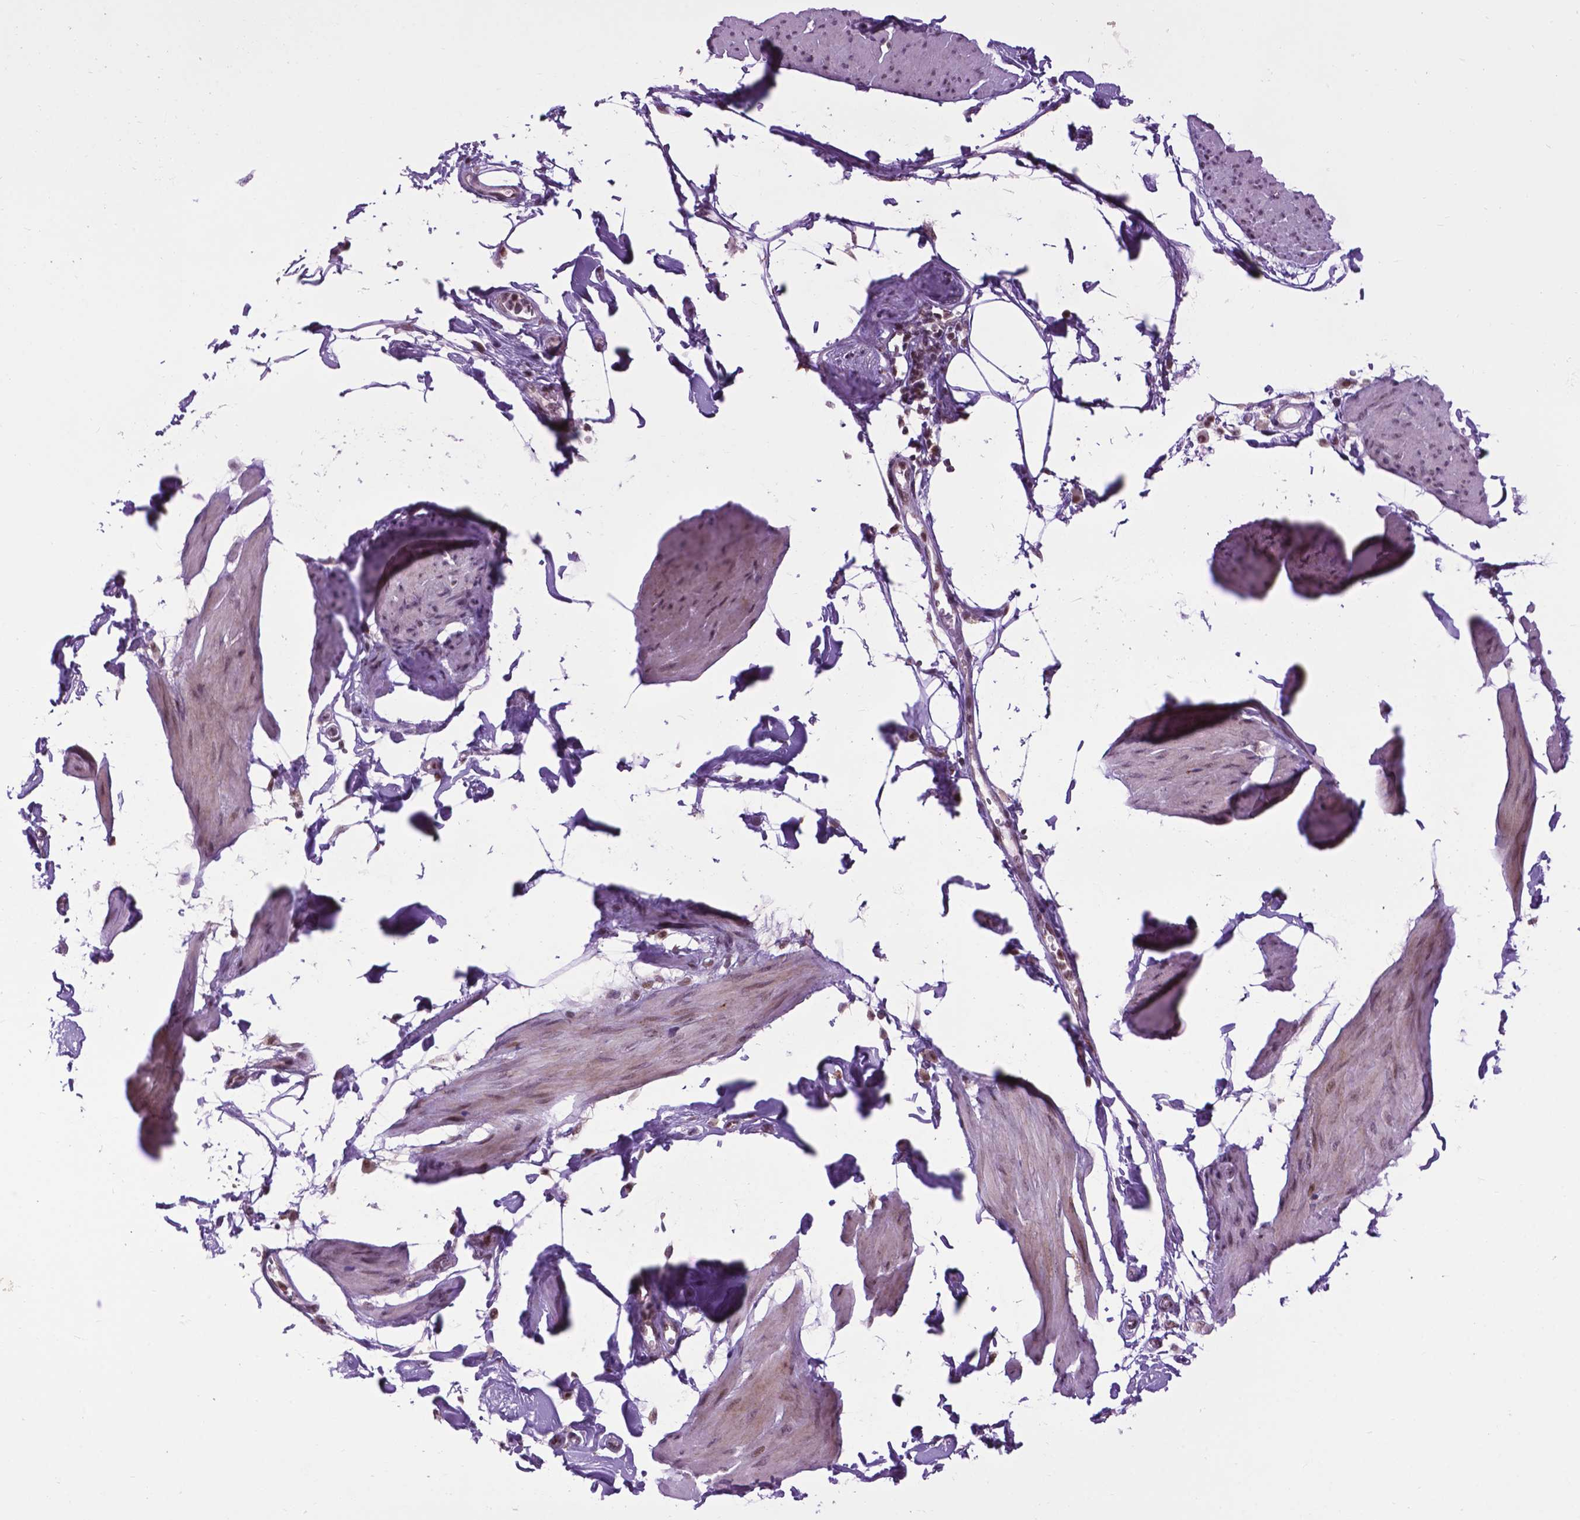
{"staining": {"intensity": "moderate", "quantity": "25%-75%", "location": "nuclear"}, "tissue": "smooth muscle", "cell_type": "Smooth muscle cells", "image_type": "normal", "snomed": [{"axis": "morphology", "description": "Normal tissue, NOS"}, {"axis": "topography", "description": "Adipose tissue"}, {"axis": "topography", "description": "Smooth muscle"}, {"axis": "topography", "description": "Peripheral nerve tissue"}], "caption": "Smooth muscle stained with DAB (3,3'-diaminobenzidine) immunohistochemistry demonstrates medium levels of moderate nuclear positivity in approximately 25%-75% of smooth muscle cells. (DAB (3,3'-diaminobenzidine) IHC, brown staining for protein, blue staining for nuclei).", "gene": "EAF1", "patient": {"sex": "male", "age": 83}}